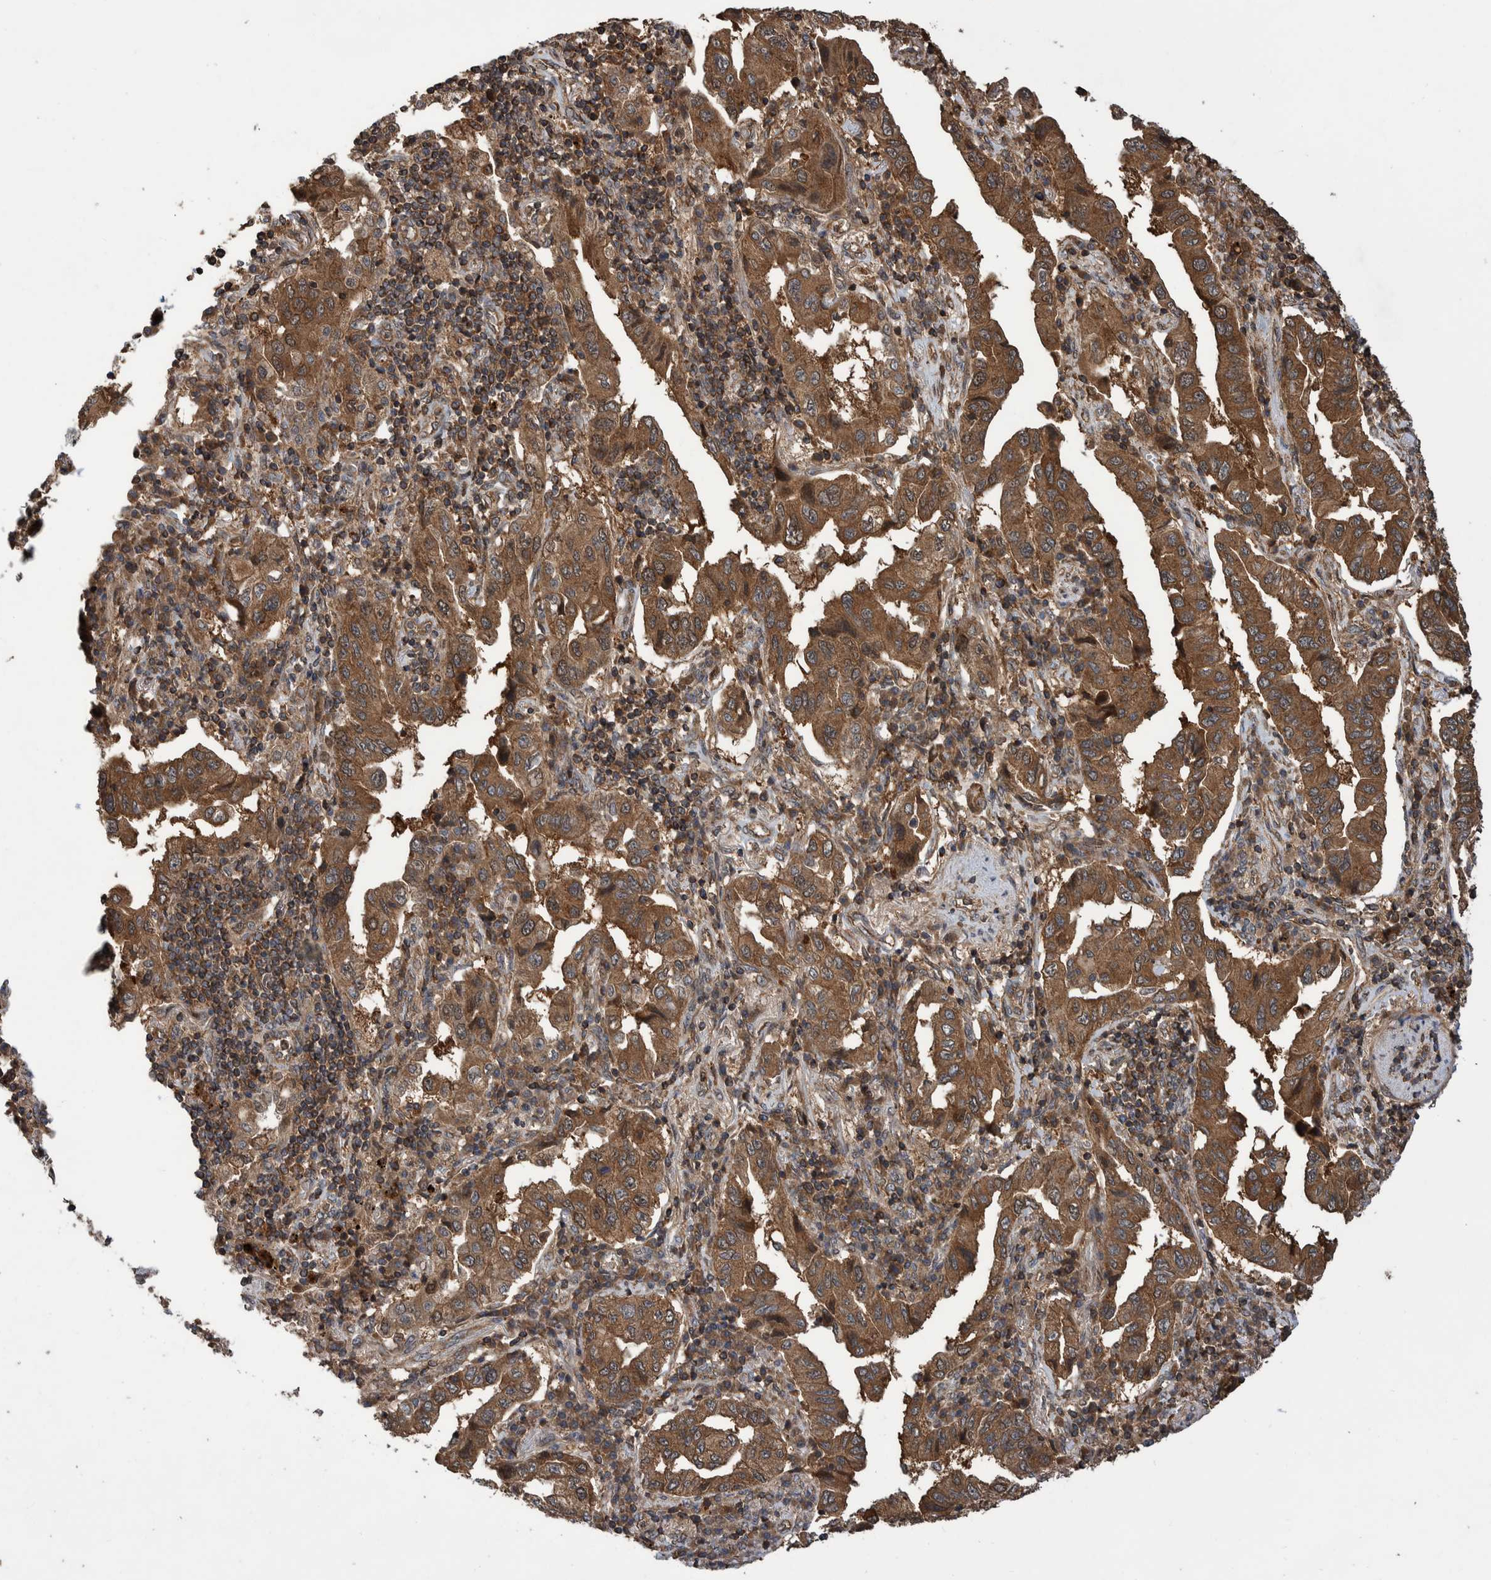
{"staining": {"intensity": "moderate", "quantity": ">75%", "location": "cytoplasmic/membranous"}, "tissue": "lung cancer", "cell_type": "Tumor cells", "image_type": "cancer", "snomed": [{"axis": "morphology", "description": "Adenocarcinoma, NOS"}, {"axis": "topography", "description": "Lung"}], "caption": "Immunohistochemical staining of lung cancer demonstrates medium levels of moderate cytoplasmic/membranous protein positivity in approximately >75% of tumor cells. (Stains: DAB in brown, nuclei in blue, Microscopy: brightfield microscopy at high magnification).", "gene": "VBP1", "patient": {"sex": "female", "age": 65}}